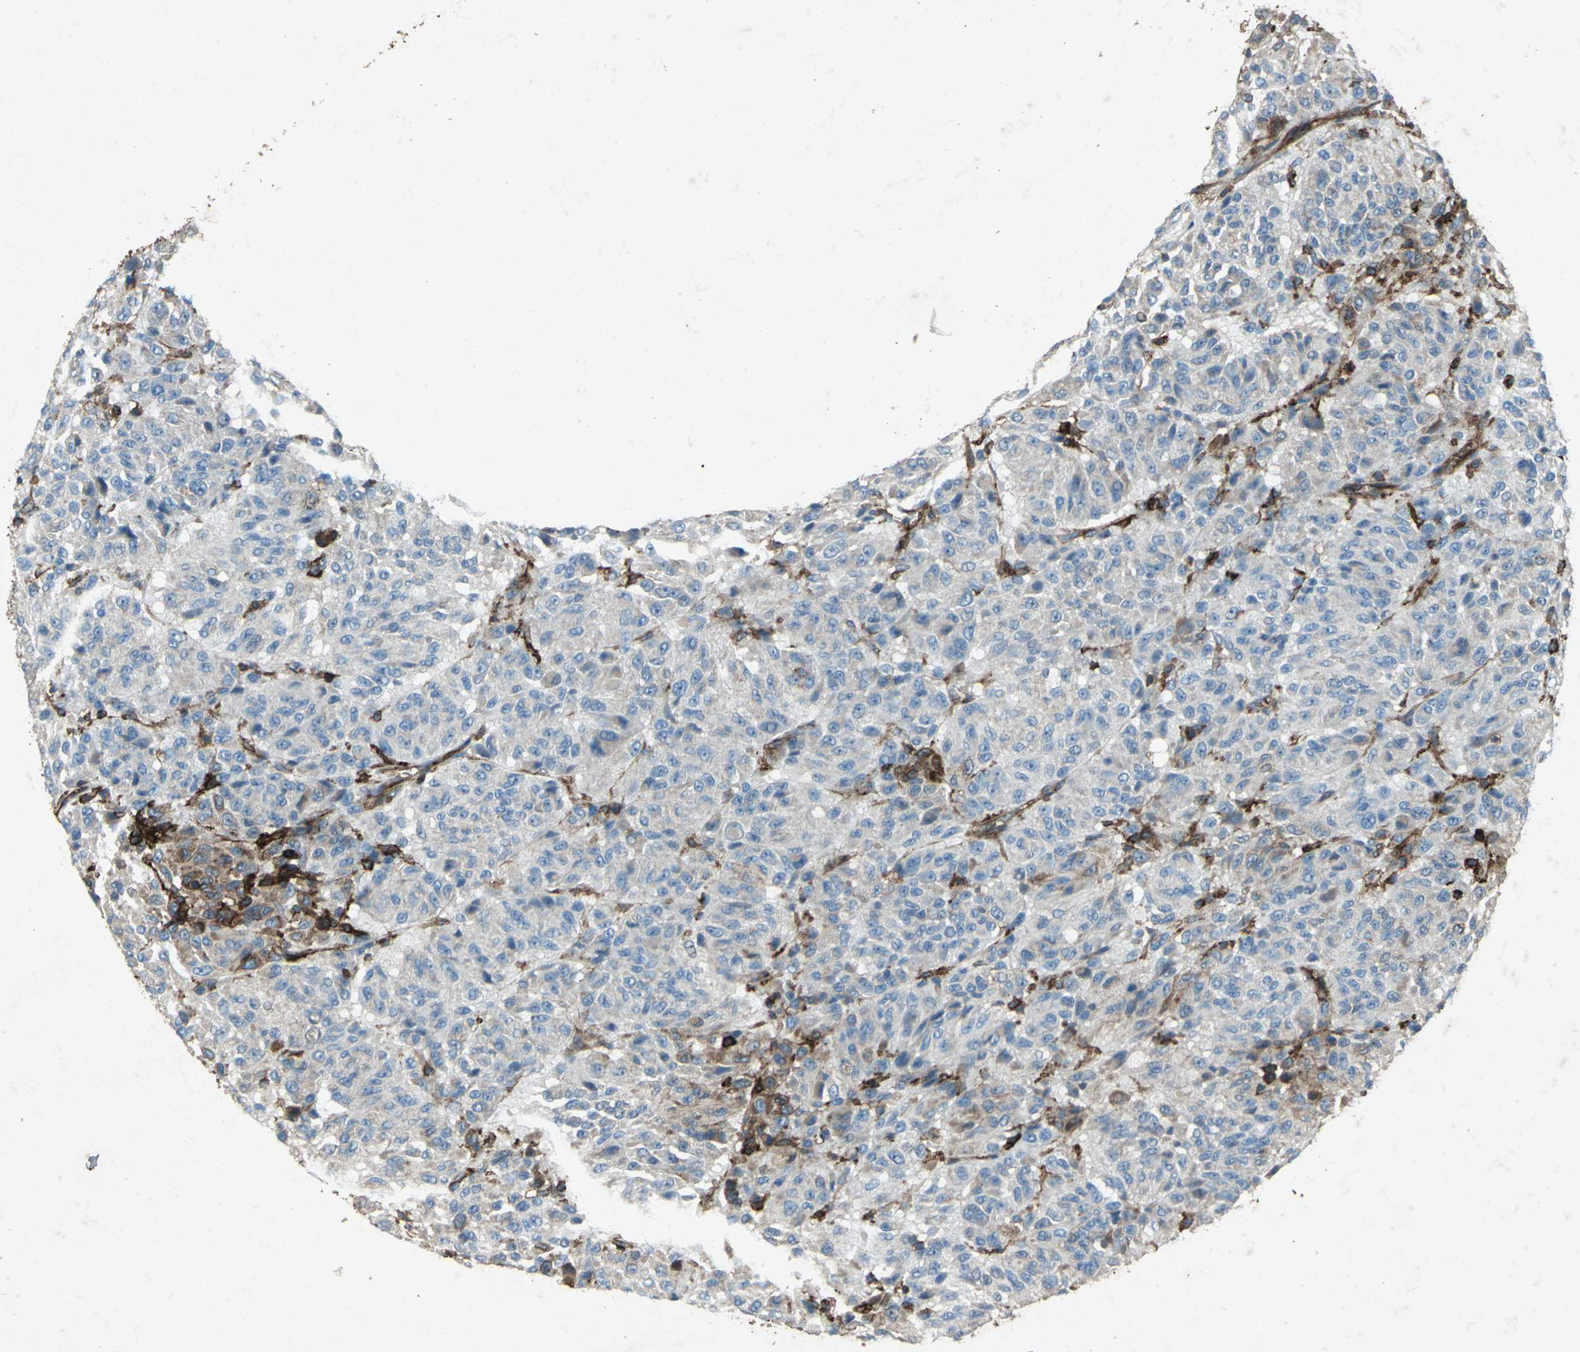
{"staining": {"intensity": "weak", "quantity": "<25%", "location": "cytoplasmic/membranous"}, "tissue": "melanoma", "cell_type": "Tumor cells", "image_type": "cancer", "snomed": [{"axis": "morphology", "description": "Malignant melanoma, Metastatic site"}, {"axis": "topography", "description": "Lung"}], "caption": "A histopathology image of human melanoma is negative for staining in tumor cells.", "gene": "CCR6", "patient": {"sex": "male", "age": 64}}